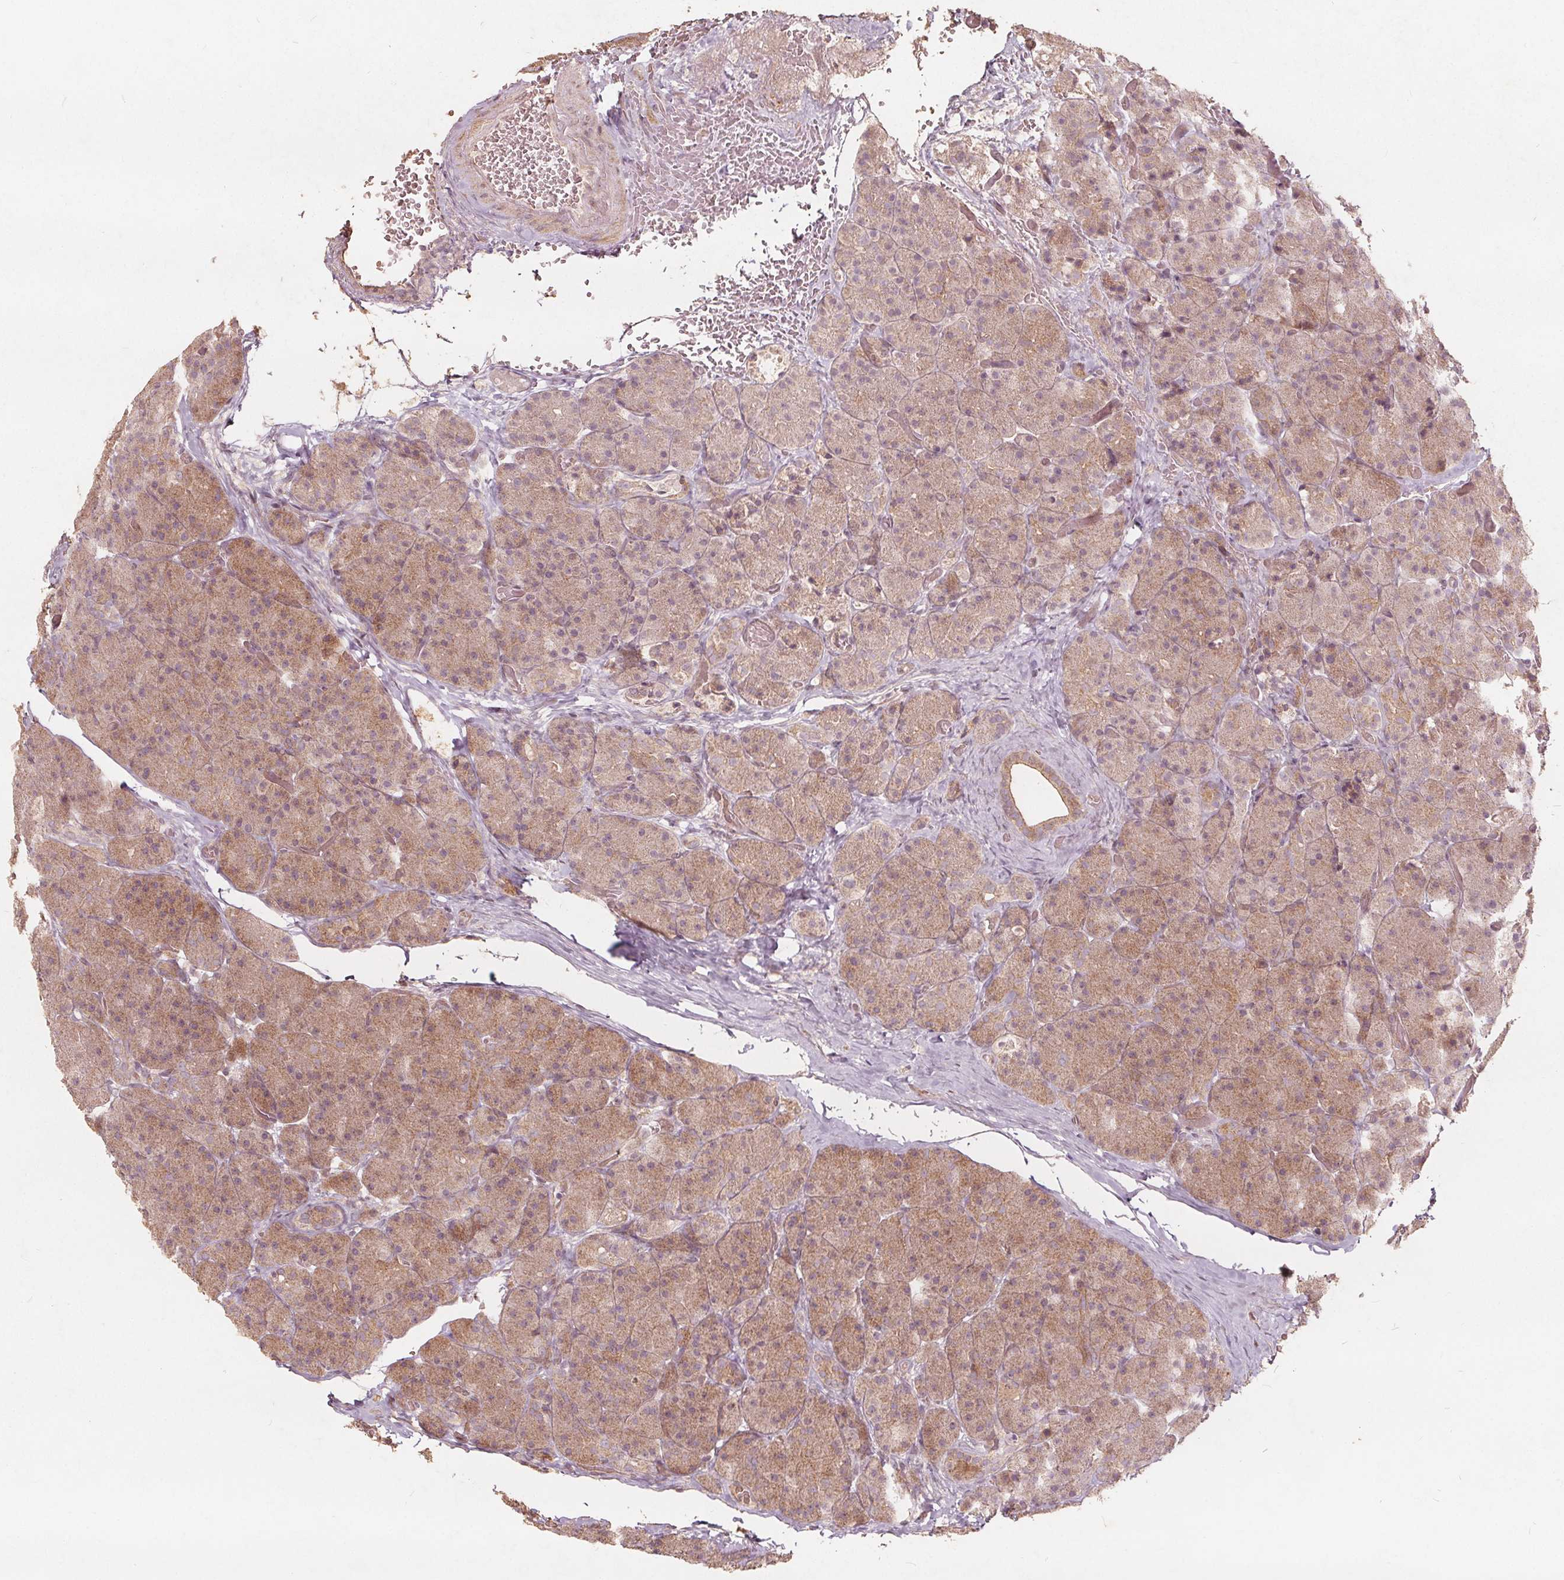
{"staining": {"intensity": "moderate", "quantity": "25%-75%", "location": "cytoplasmic/membranous"}, "tissue": "pancreas", "cell_type": "Exocrine glandular cells", "image_type": "normal", "snomed": [{"axis": "morphology", "description": "Normal tissue, NOS"}, {"axis": "topography", "description": "Pancreas"}], "caption": "DAB immunohistochemical staining of unremarkable pancreas exhibits moderate cytoplasmic/membranous protein staining in about 25%-75% of exocrine glandular cells.", "gene": "PTPRT", "patient": {"sex": "male", "age": 57}}